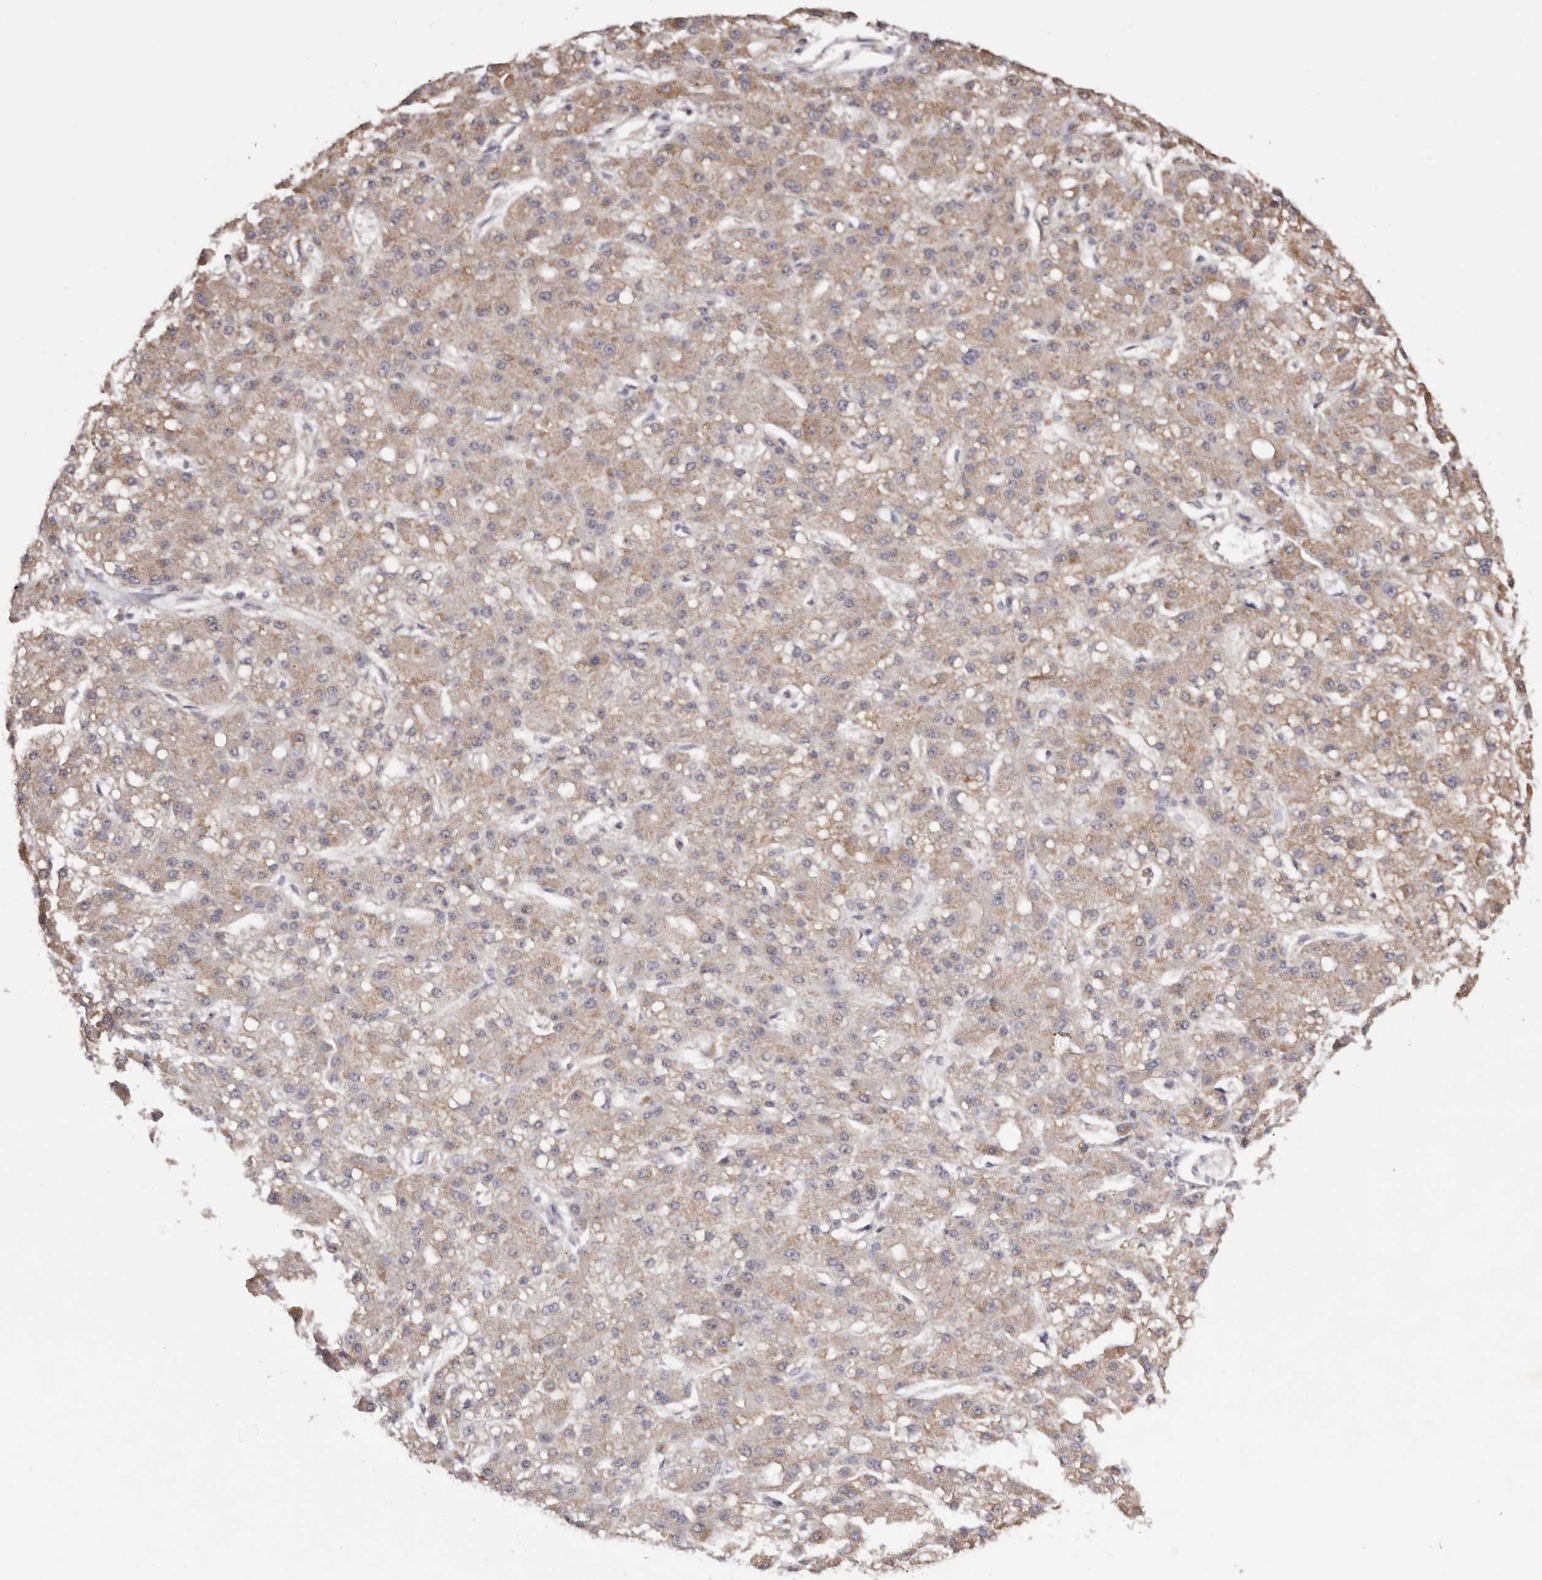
{"staining": {"intensity": "weak", "quantity": ">75%", "location": "cytoplasmic/membranous"}, "tissue": "liver cancer", "cell_type": "Tumor cells", "image_type": "cancer", "snomed": [{"axis": "morphology", "description": "Carcinoma, Hepatocellular, NOS"}, {"axis": "topography", "description": "Liver"}], "caption": "Tumor cells show low levels of weak cytoplasmic/membranous positivity in about >75% of cells in human hepatocellular carcinoma (liver).", "gene": "EGR3", "patient": {"sex": "male", "age": 67}}